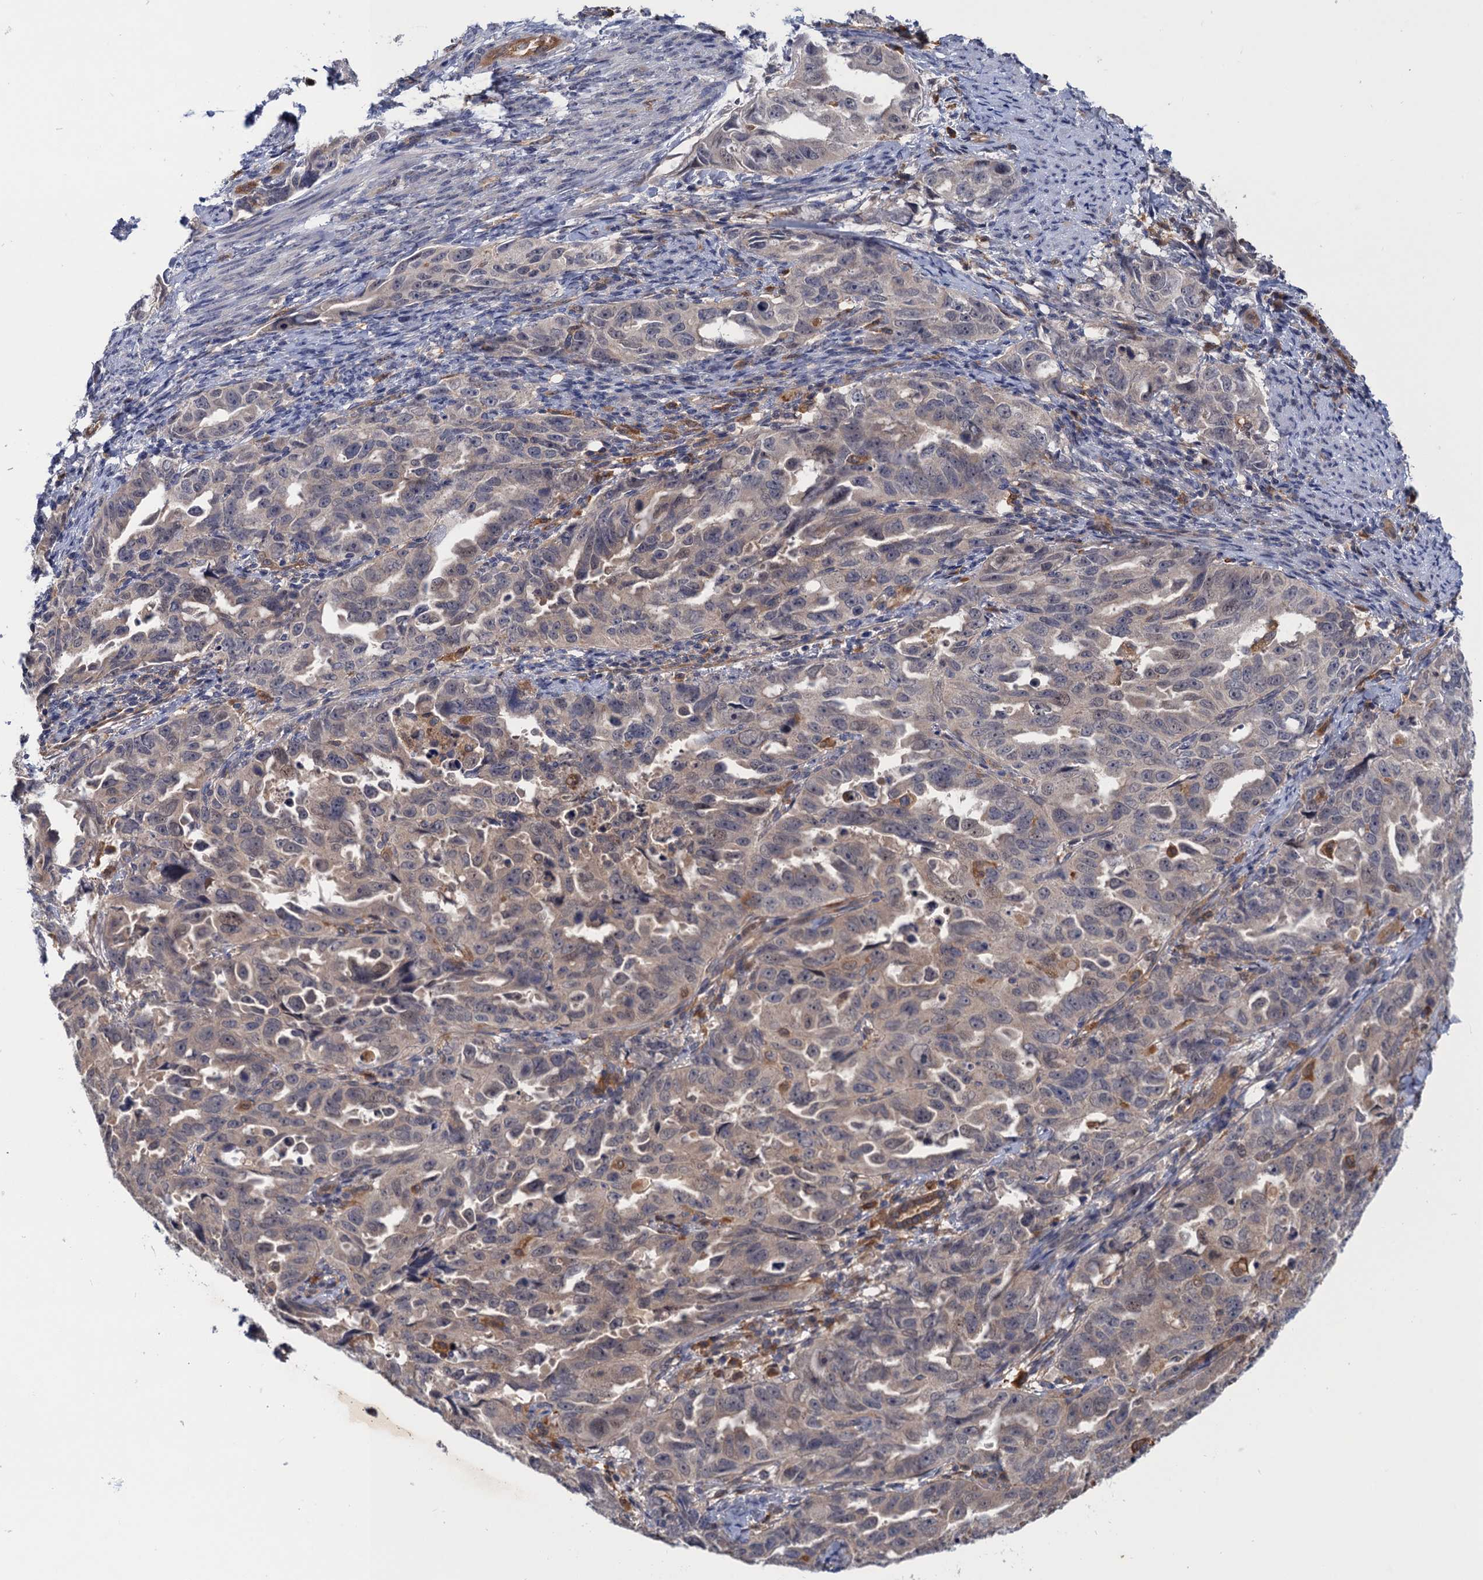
{"staining": {"intensity": "weak", "quantity": "<25%", "location": "cytoplasmic/membranous"}, "tissue": "endometrial cancer", "cell_type": "Tumor cells", "image_type": "cancer", "snomed": [{"axis": "morphology", "description": "Adenocarcinoma, NOS"}, {"axis": "topography", "description": "Endometrium"}], "caption": "This is an immunohistochemistry micrograph of endometrial adenocarcinoma. There is no expression in tumor cells.", "gene": "NEK8", "patient": {"sex": "female", "age": 65}}